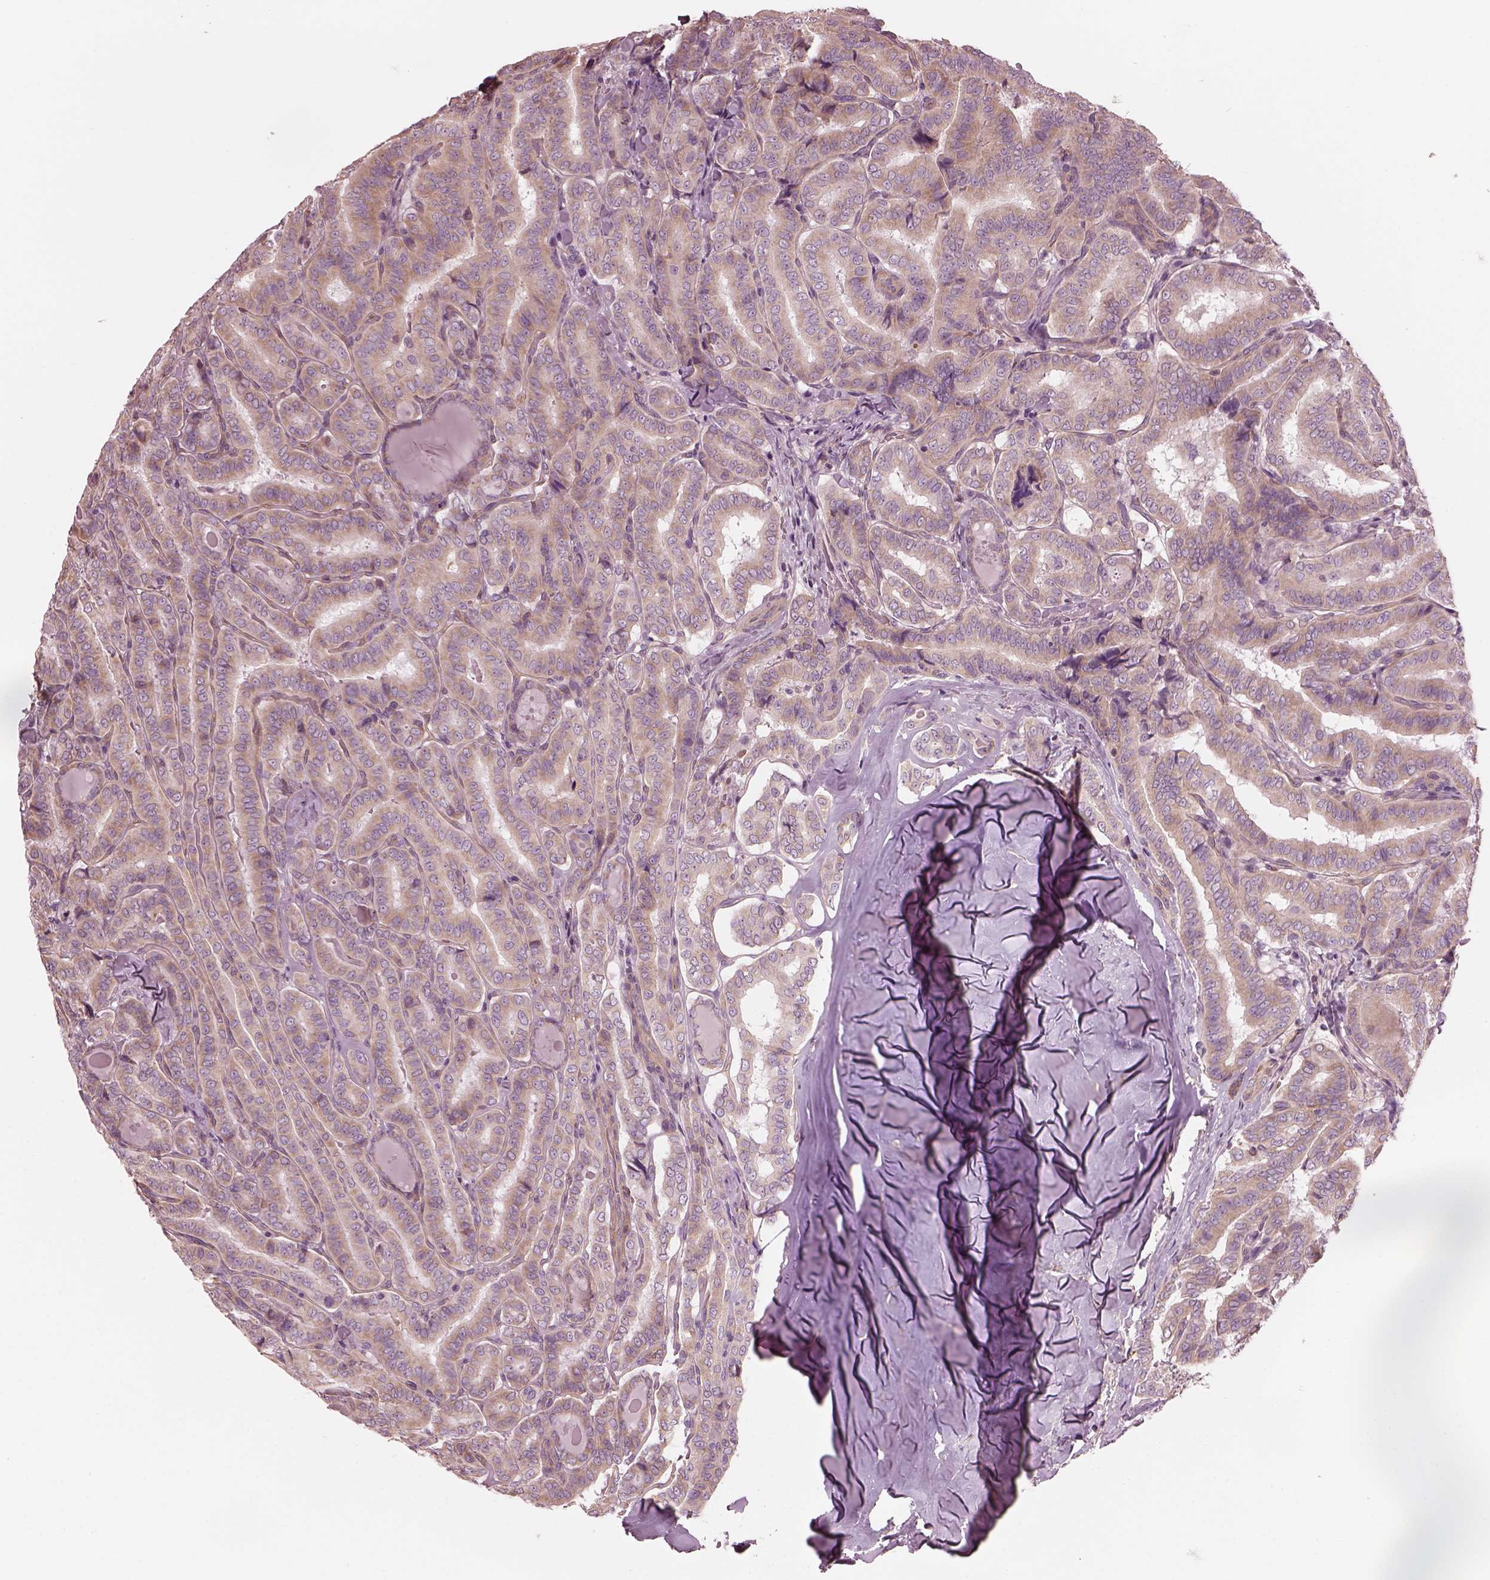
{"staining": {"intensity": "weak", "quantity": ">75%", "location": "cytoplasmic/membranous"}, "tissue": "thyroid cancer", "cell_type": "Tumor cells", "image_type": "cancer", "snomed": [{"axis": "morphology", "description": "Papillary adenocarcinoma, NOS"}, {"axis": "morphology", "description": "Papillary adenoma metastatic"}, {"axis": "topography", "description": "Thyroid gland"}], "caption": "A low amount of weak cytoplasmic/membranous positivity is identified in about >75% of tumor cells in papillary adenoma metastatic (thyroid) tissue. (Stains: DAB in brown, nuclei in blue, Microscopy: brightfield microscopy at high magnification).", "gene": "ELAPOR1", "patient": {"sex": "female", "age": 50}}